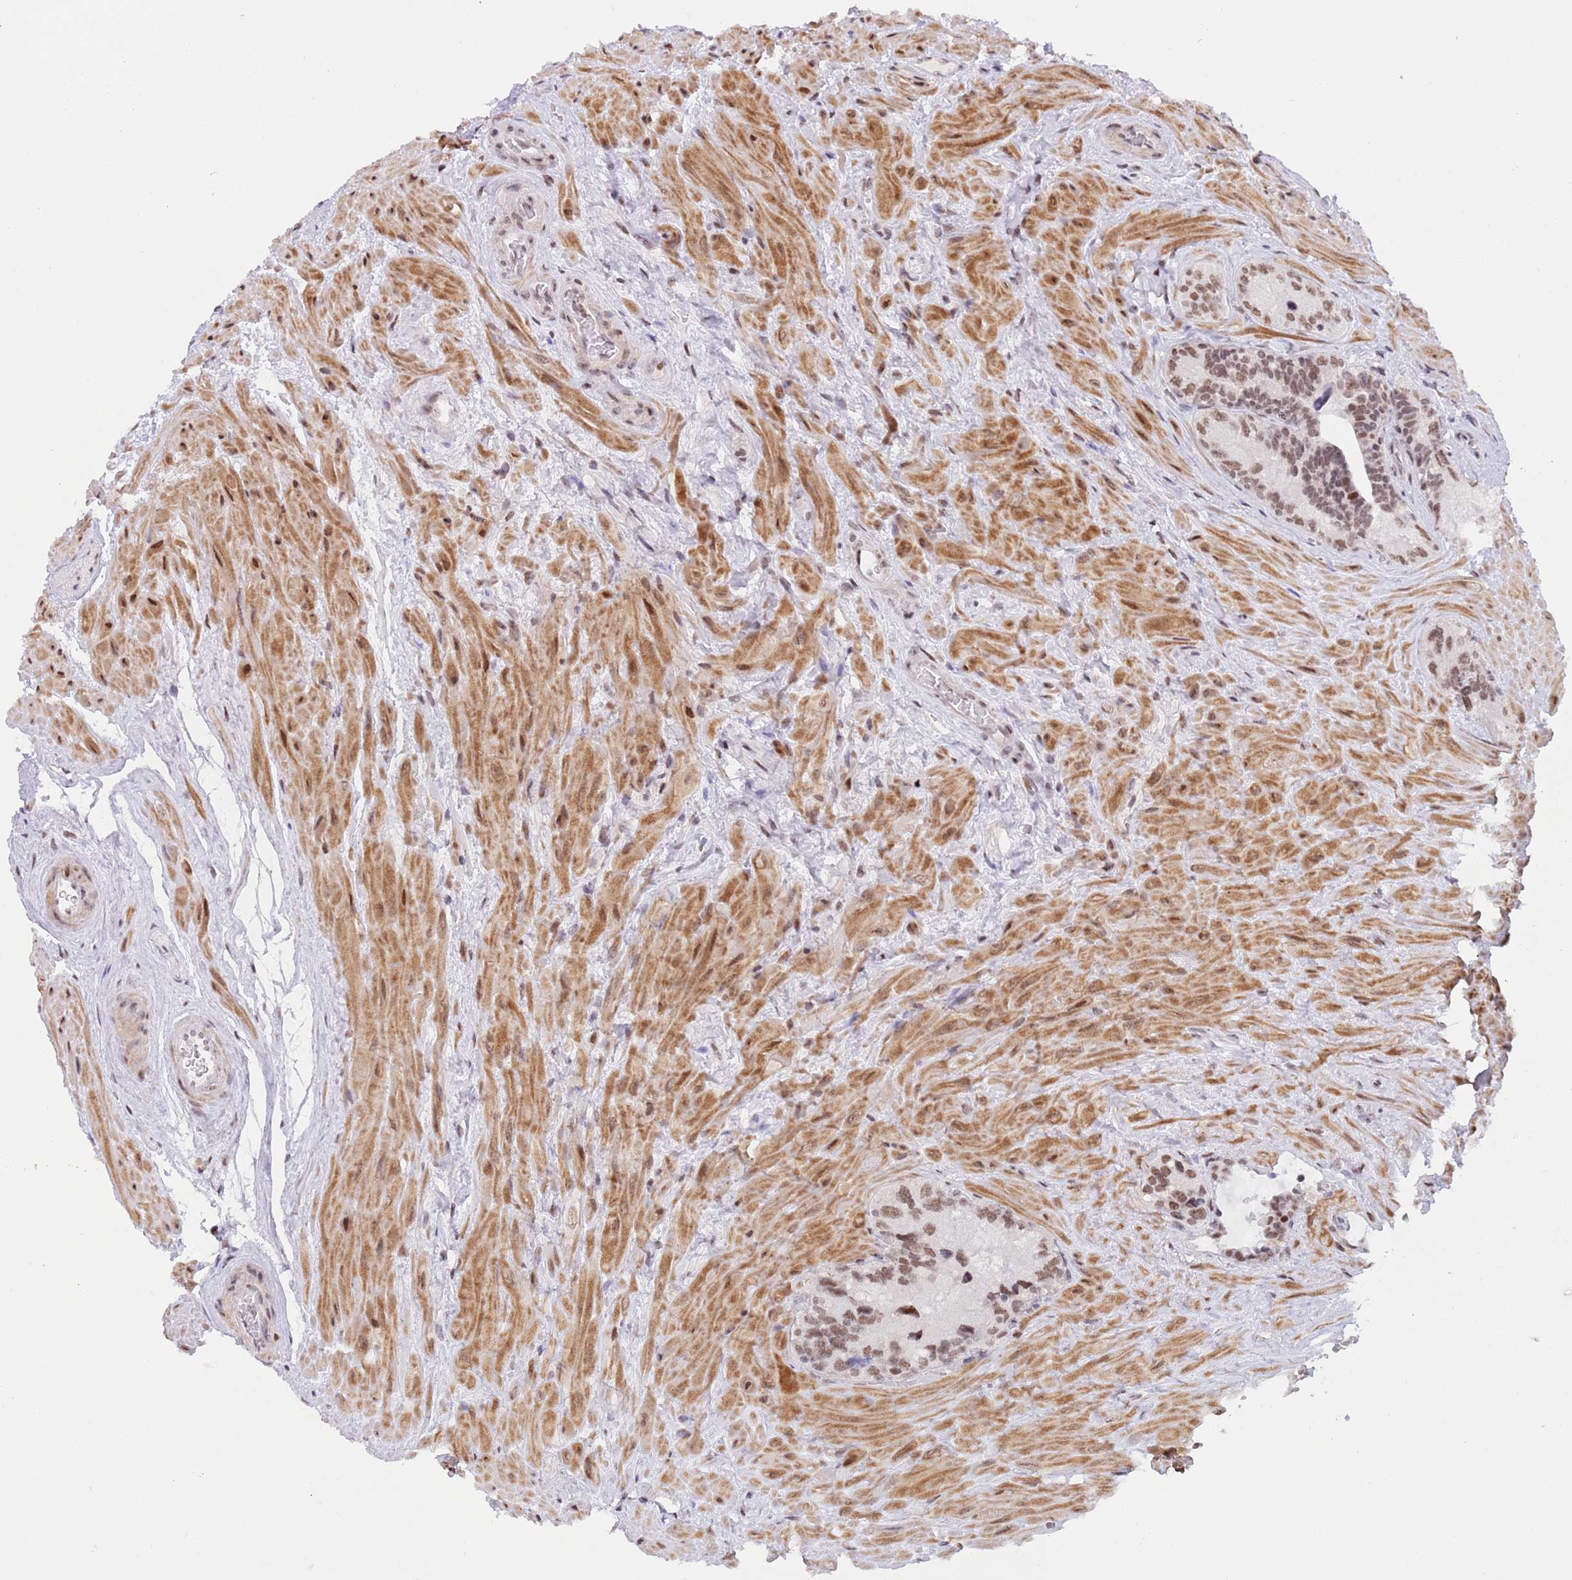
{"staining": {"intensity": "moderate", "quantity": ">75%", "location": "nuclear"}, "tissue": "seminal vesicle", "cell_type": "Glandular cells", "image_type": "normal", "snomed": [{"axis": "morphology", "description": "Normal tissue, NOS"}, {"axis": "topography", "description": "Seminal veicle"}], "caption": "High-magnification brightfield microscopy of benign seminal vesicle stained with DAB (brown) and counterstained with hematoxylin (blue). glandular cells exhibit moderate nuclear staining is identified in approximately>75% of cells. (Stains: DAB (3,3'-diaminobenzidine) in brown, nuclei in blue, Microscopy: brightfield microscopy at high magnification).", "gene": "ZNF382", "patient": {"sex": "male", "age": 68}}